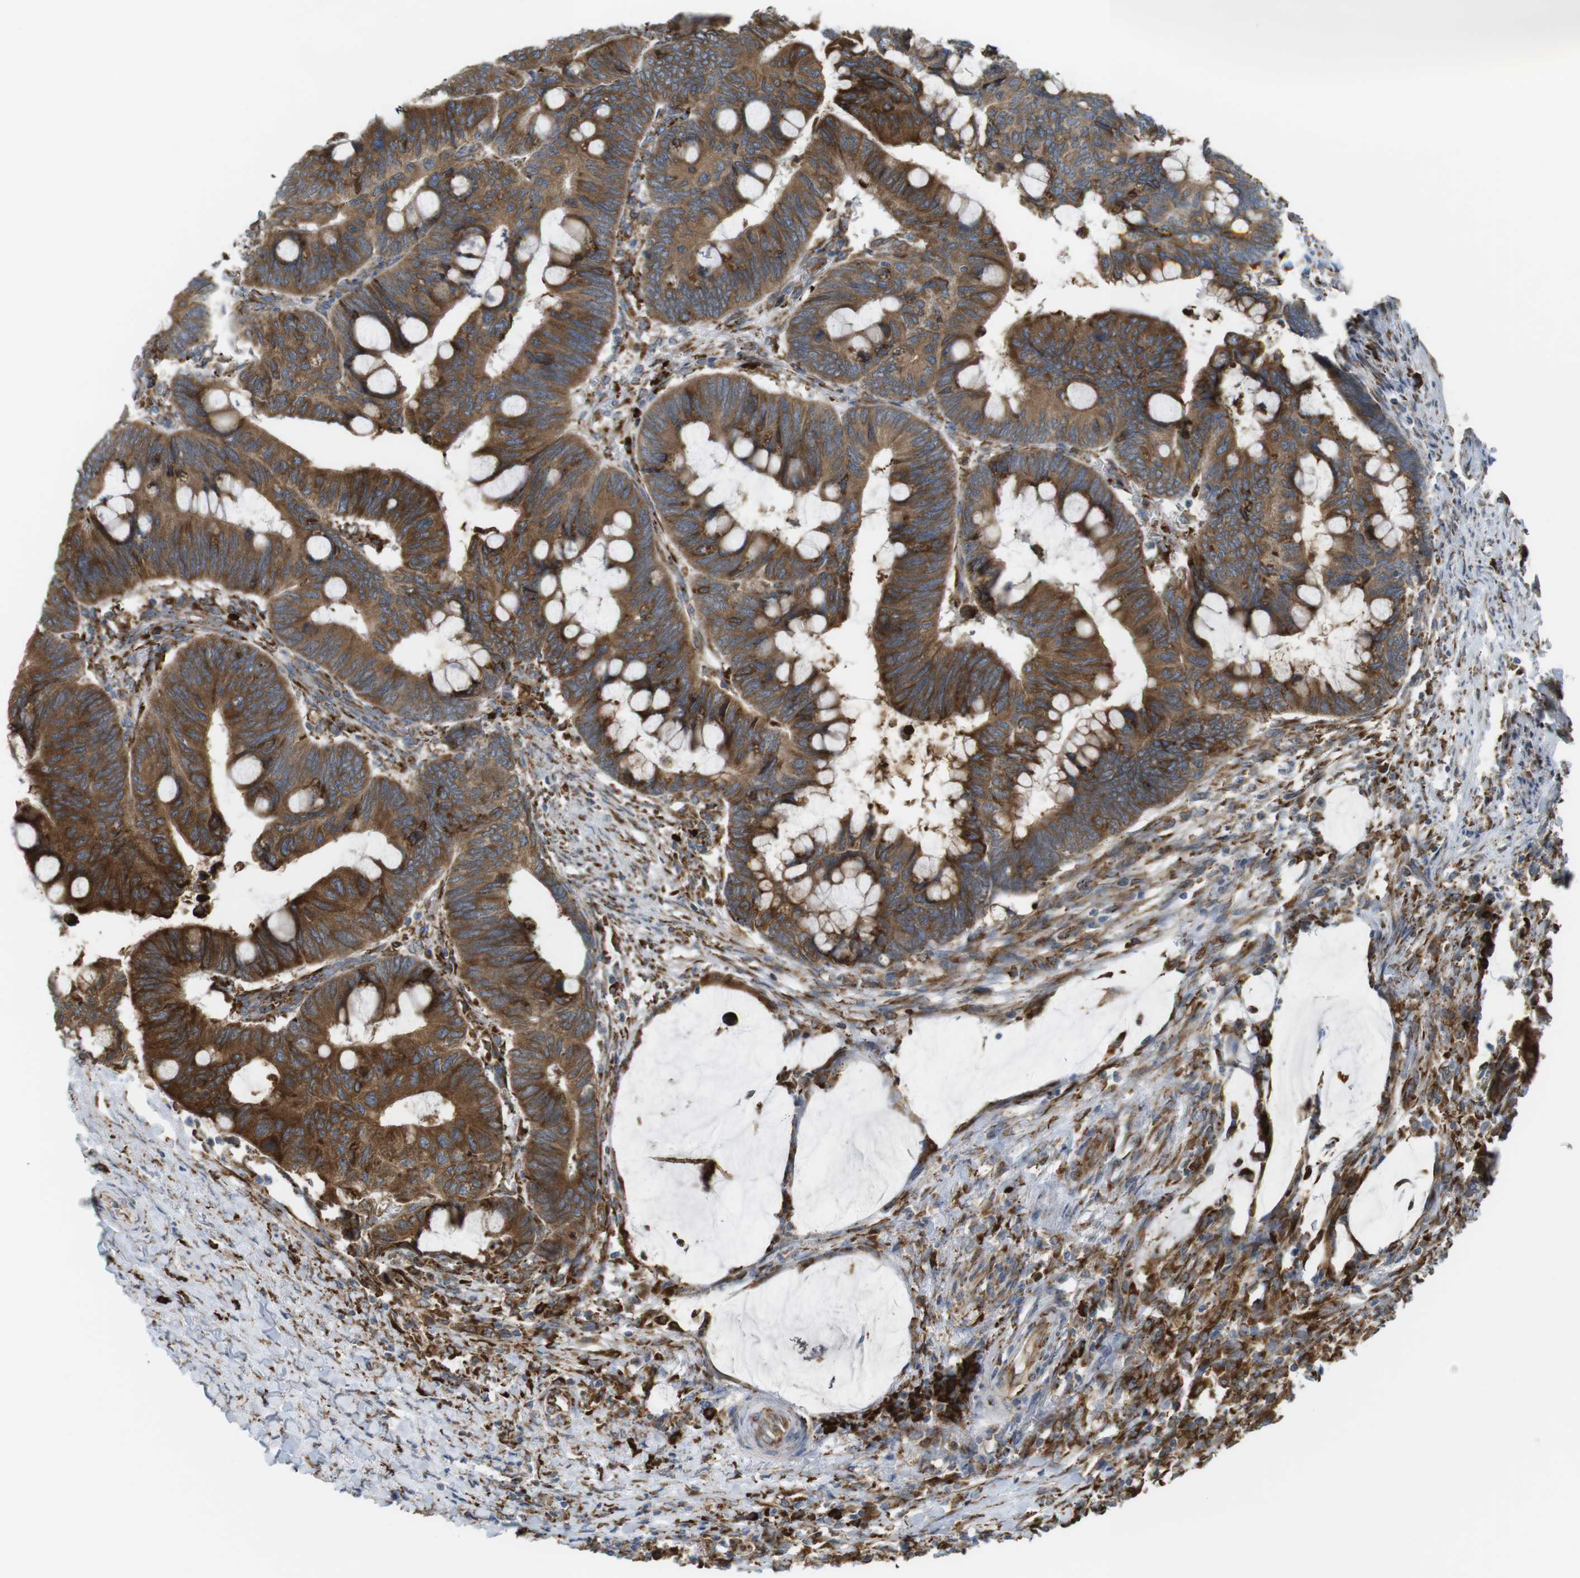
{"staining": {"intensity": "strong", "quantity": ">75%", "location": "cytoplasmic/membranous"}, "tissue": "colorectal cancer", "cell_type": "Tumor cells", "image_type": "cancer", "snomed": [{"axis": "morphology", "description": "Normal tissue, NOS"}, {"axis": "morphology", "description": "Adenocarcinoma, NOS"}, {"axis": "topography", "description": "Rectum"}, {"axis": "topography", "description": "Peripheral nerve tissue"}], "caption": "Immunohistochemistry (DAB (3,3'-diaminobenzidine)) staining of adenocarcinoma (colorectal) reveals strong cytoplasmic/membranous protein staining in approximately >75% of tumor cells.", "gene": "MBOAT2", "patient": {"sex": "male", "age": 92}}